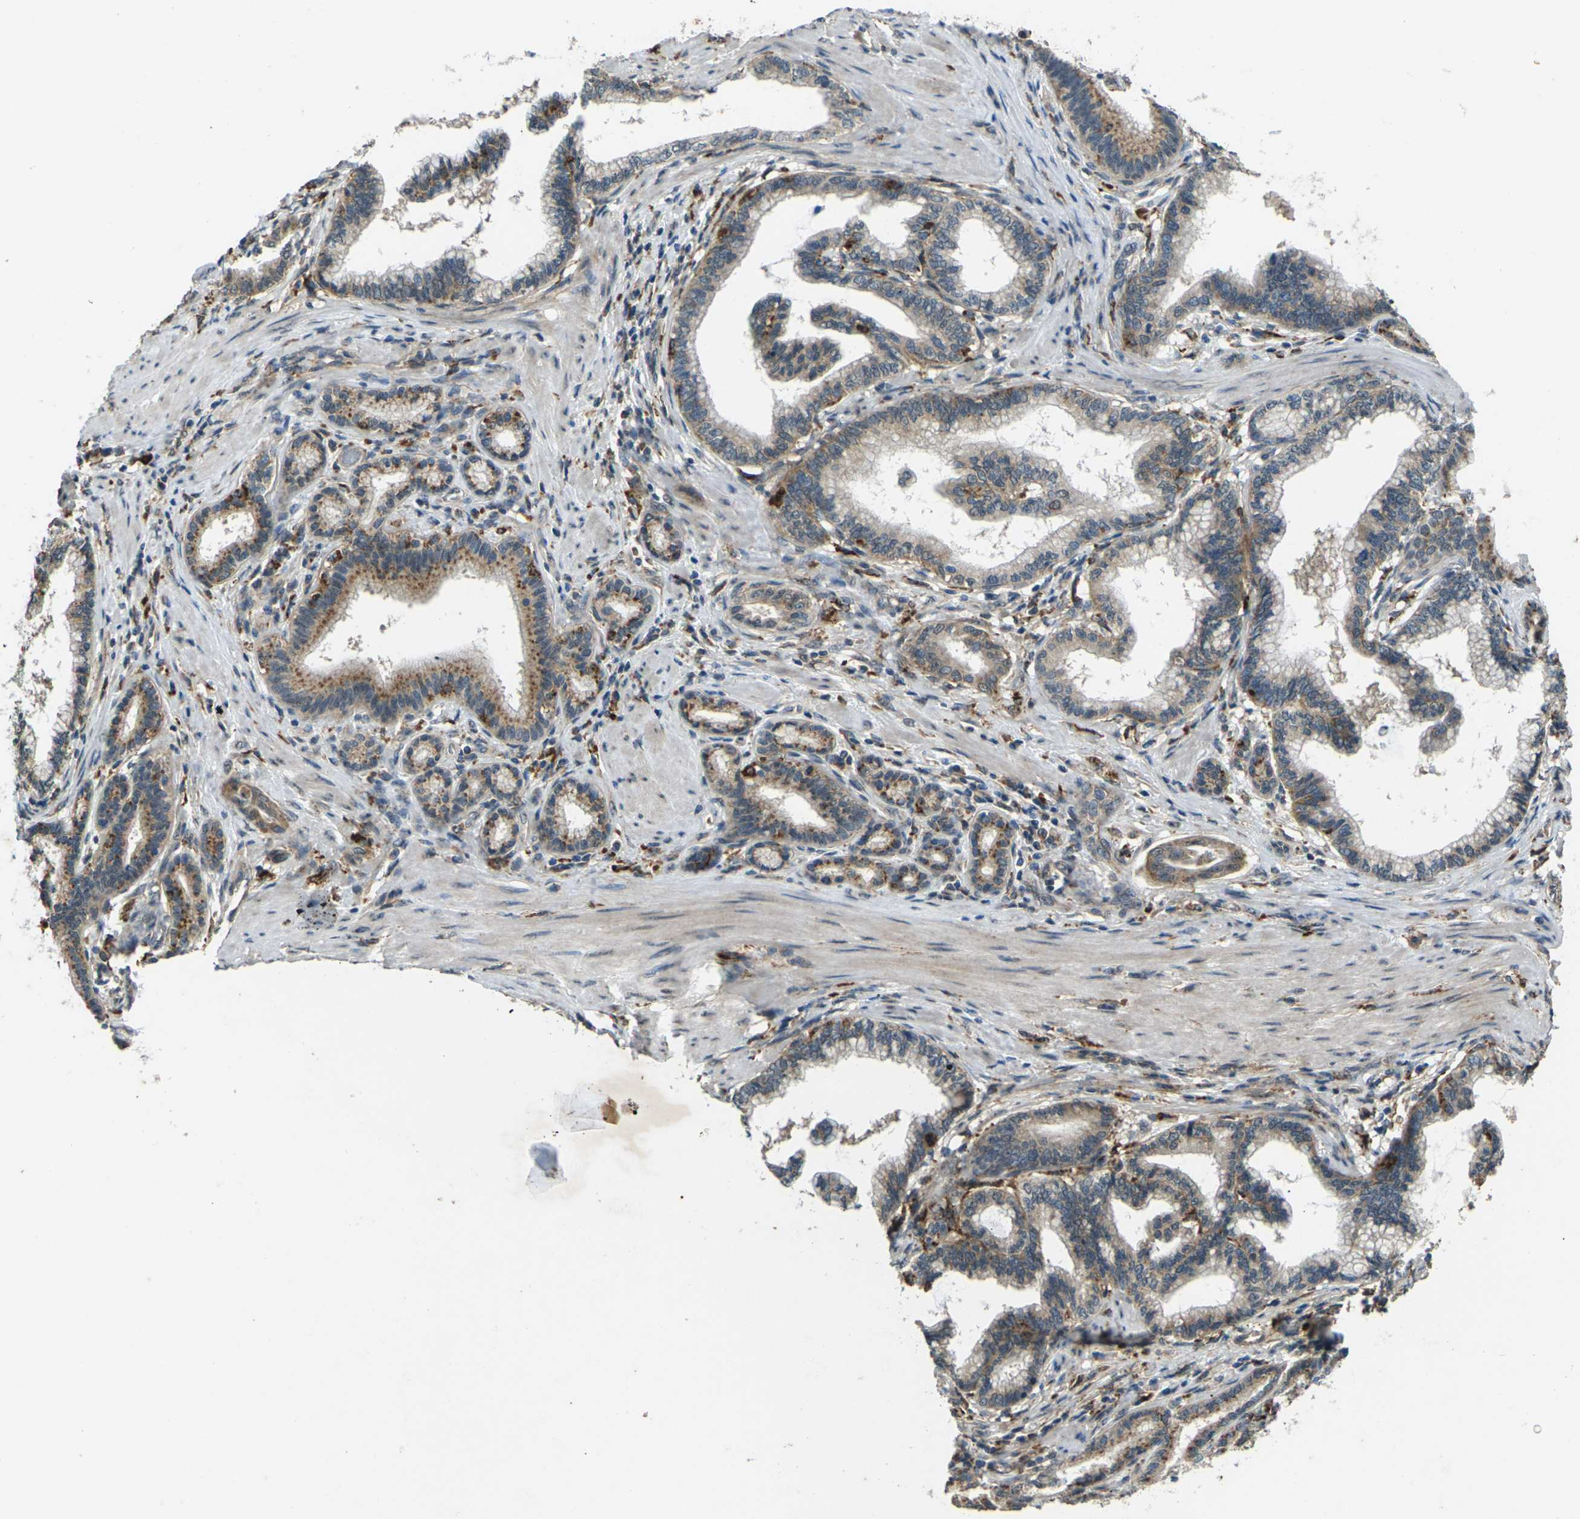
{"staining": {"intensity": "moderate", "quantity": "25%-75%", "location": "cytoplasmic/membranous"}, "tissue": "pancreatic cancer", "cell_type": "Tumor cells", "image_type": "cancer", "snomed": [{"axis": "morphology", "description": "Adenocarcinoma, NOS"}, {"axis": "topography", "description": "Pancreas"}], "caption": "Immunohistochemistry (IHC) (DAB) staining of human pancreatic cancer (adenocarcinoma) reveals moderate cytoplasmic/membranous protein staining in about 25%-75% of tumor cells. (brown staining indicates protein expression, while blue staining denotes nuclei).", "gene": "SLC31A2", "patient": {"sex": "female", "age": 64}}